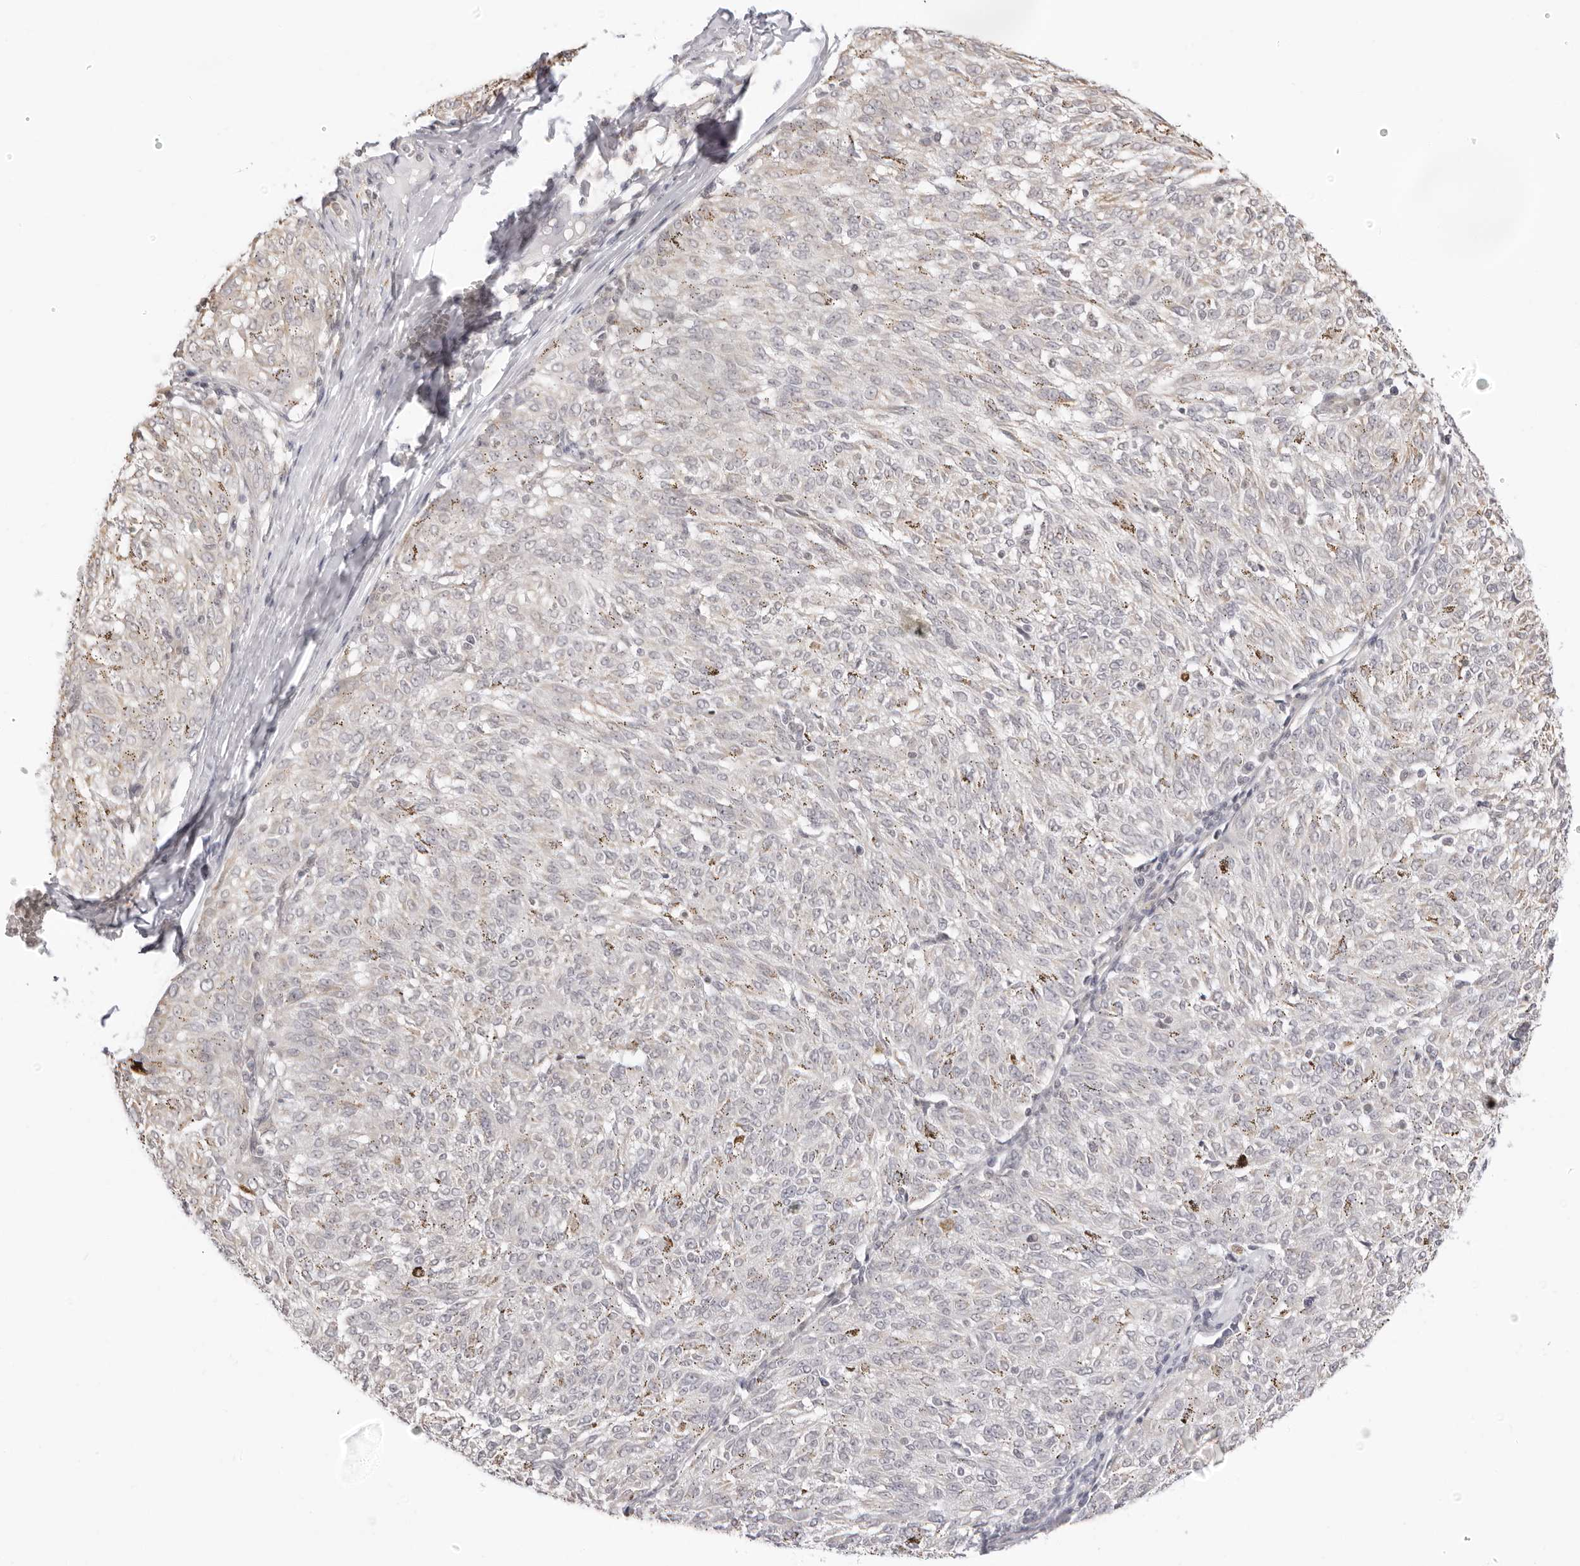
{"staining": {"intensity": "negative", "quantity": "none", "location": "none"}, "tissue": "melanoma", "cell_type": "Tumor cells", "image_type": "cancer", "snomed": [{"axis": "morphology", "description": "Malignant melanoma, NOS"}, {"axis": "topography", "description": "Skin"}], "caption": "There is no significant staining in tumor cells of malignant melanoma.", "gene": "FDPS", "patient": {"sex": "female", "age": 72}}